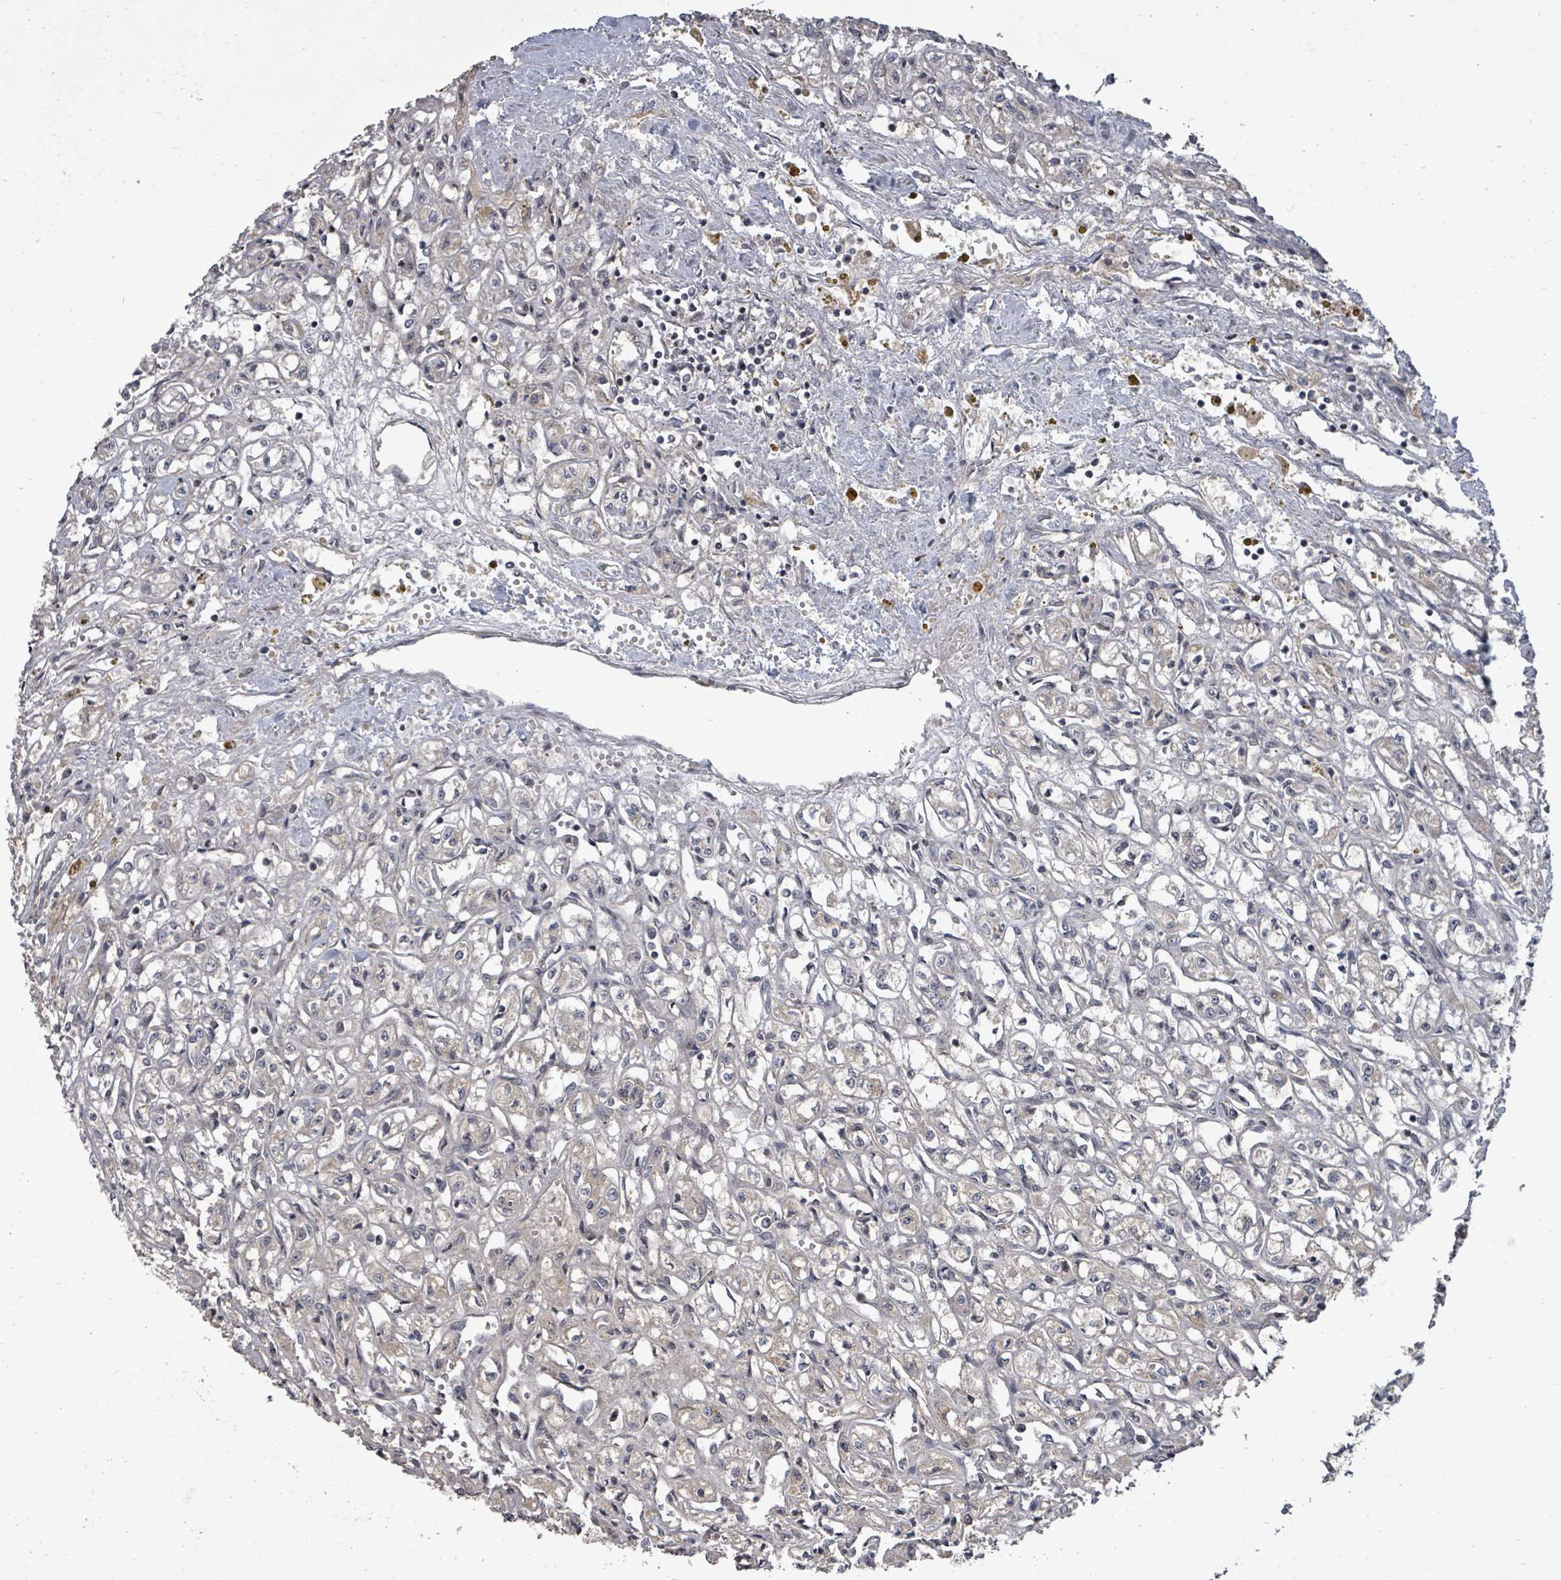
{"staining": {"intensity": "negative", "quantity": "none", "location": "none"}, "tissue": "renal cancer", "cell_type": "Tumor cells", "image_type": "cancer", "snomed": [{"axis": "morphology", "description": "Adenocarcinoma, NOS"}, {"axis": "topography", "description": "Kidney"}], "caption": "This histopathology image is of renal cancer stained with immunohistochemistry (IHC) to label a protein in brown with the nuclei are counter-stained blue. There is no positivity in tumor cells.", "gene": "KRTAP27-1", "patient": {"sex": "male", "age": 56}}